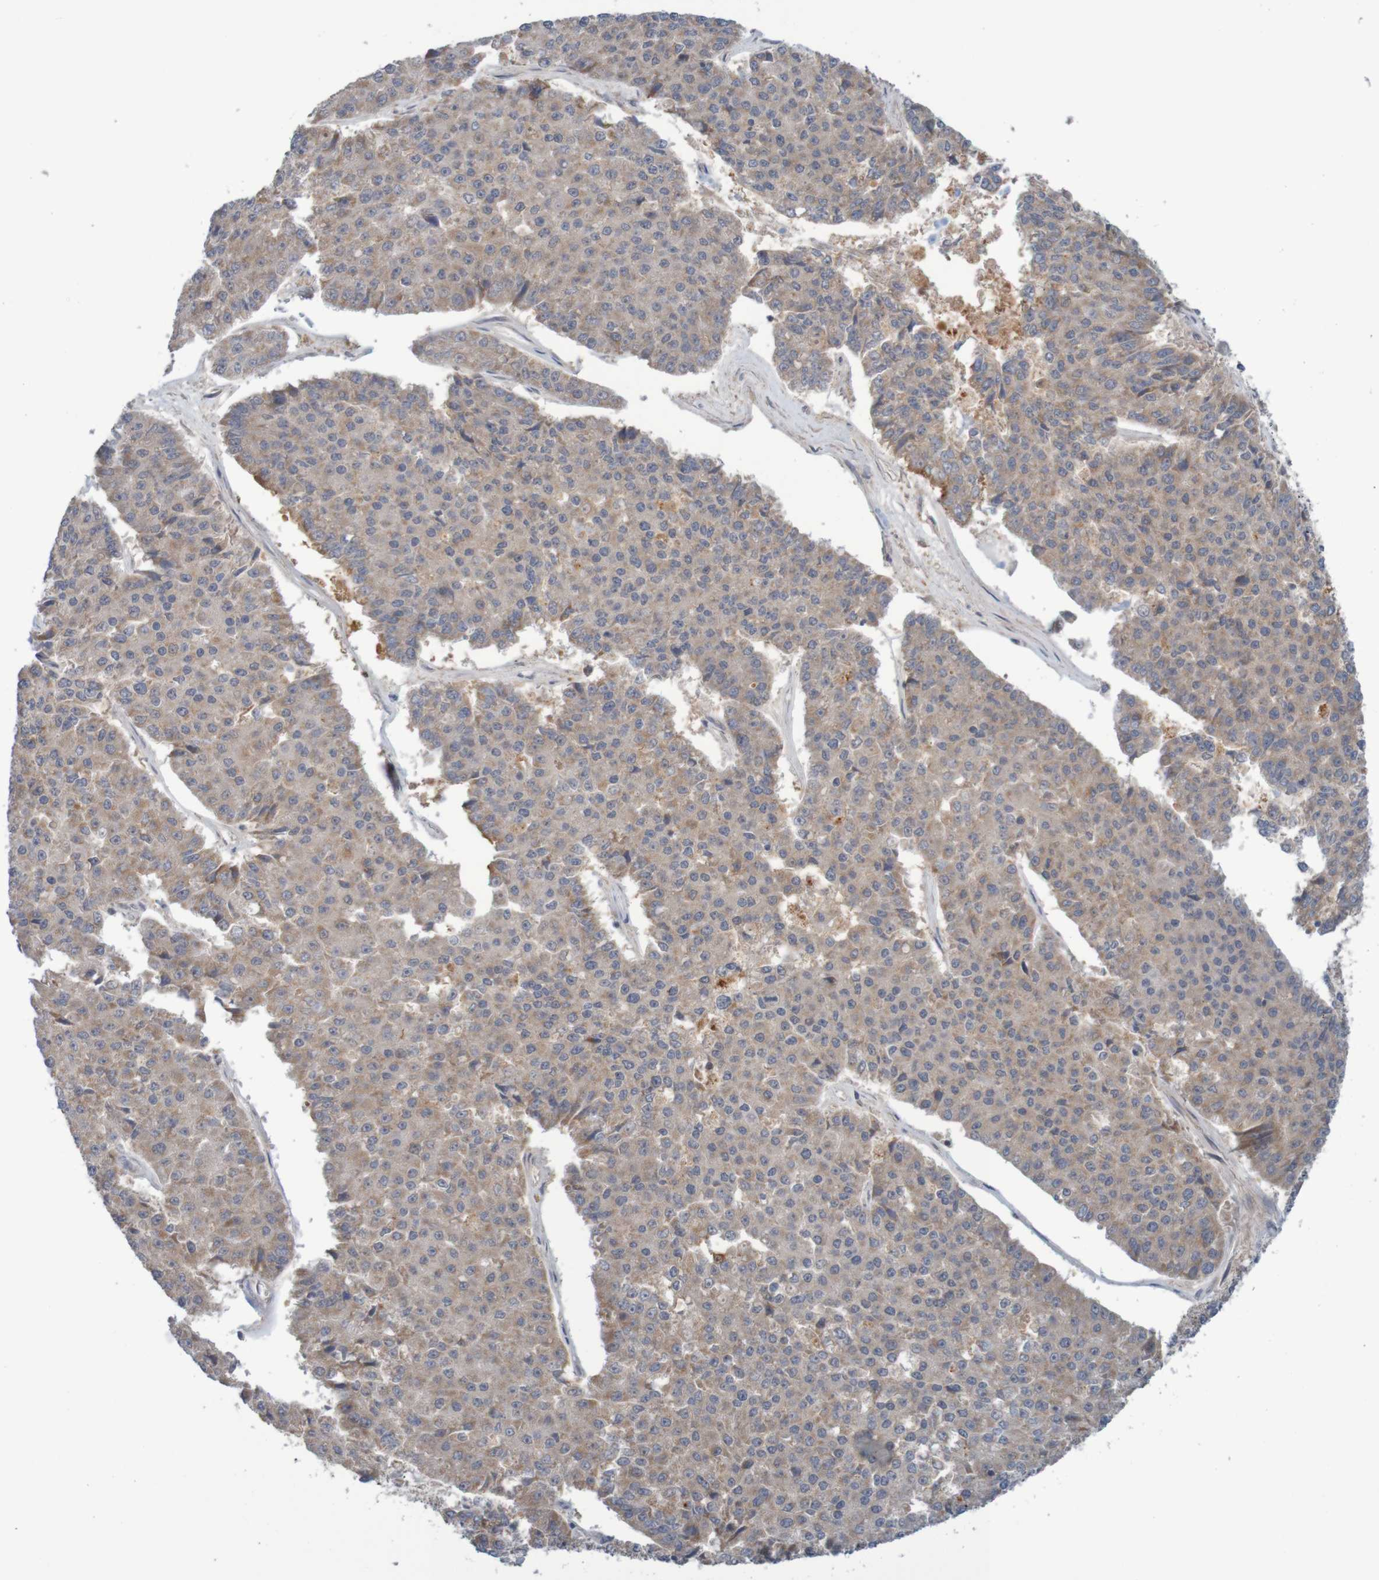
{"staining": {"intensity": "weak", "quantity": ">75%", "location": "cytoplasmic/membranous"}, "tissue": "pancreatic cancer", "cell_type": "Tumor cells", "image_type": "cancer", "snomed": [{"axis": "morphology", "description": "Adenocarcinoma, NOS"}, {"axis": "topography", "description": "Pancreas"}], "caption": "Immunohistochemistry photomicrograph of neoplastic tissue: human pancreatic adenocarcinoma stained using immunohistochemistry (IHC) demonstrates low levels of weak protein expression localized specifically in the cytoplasmic/membranous of tumor cells, appearing as a cytoplasmic/membranous brown color.", "gene": "ANKK1", "patient": {"sex": "male", "age": 50}}